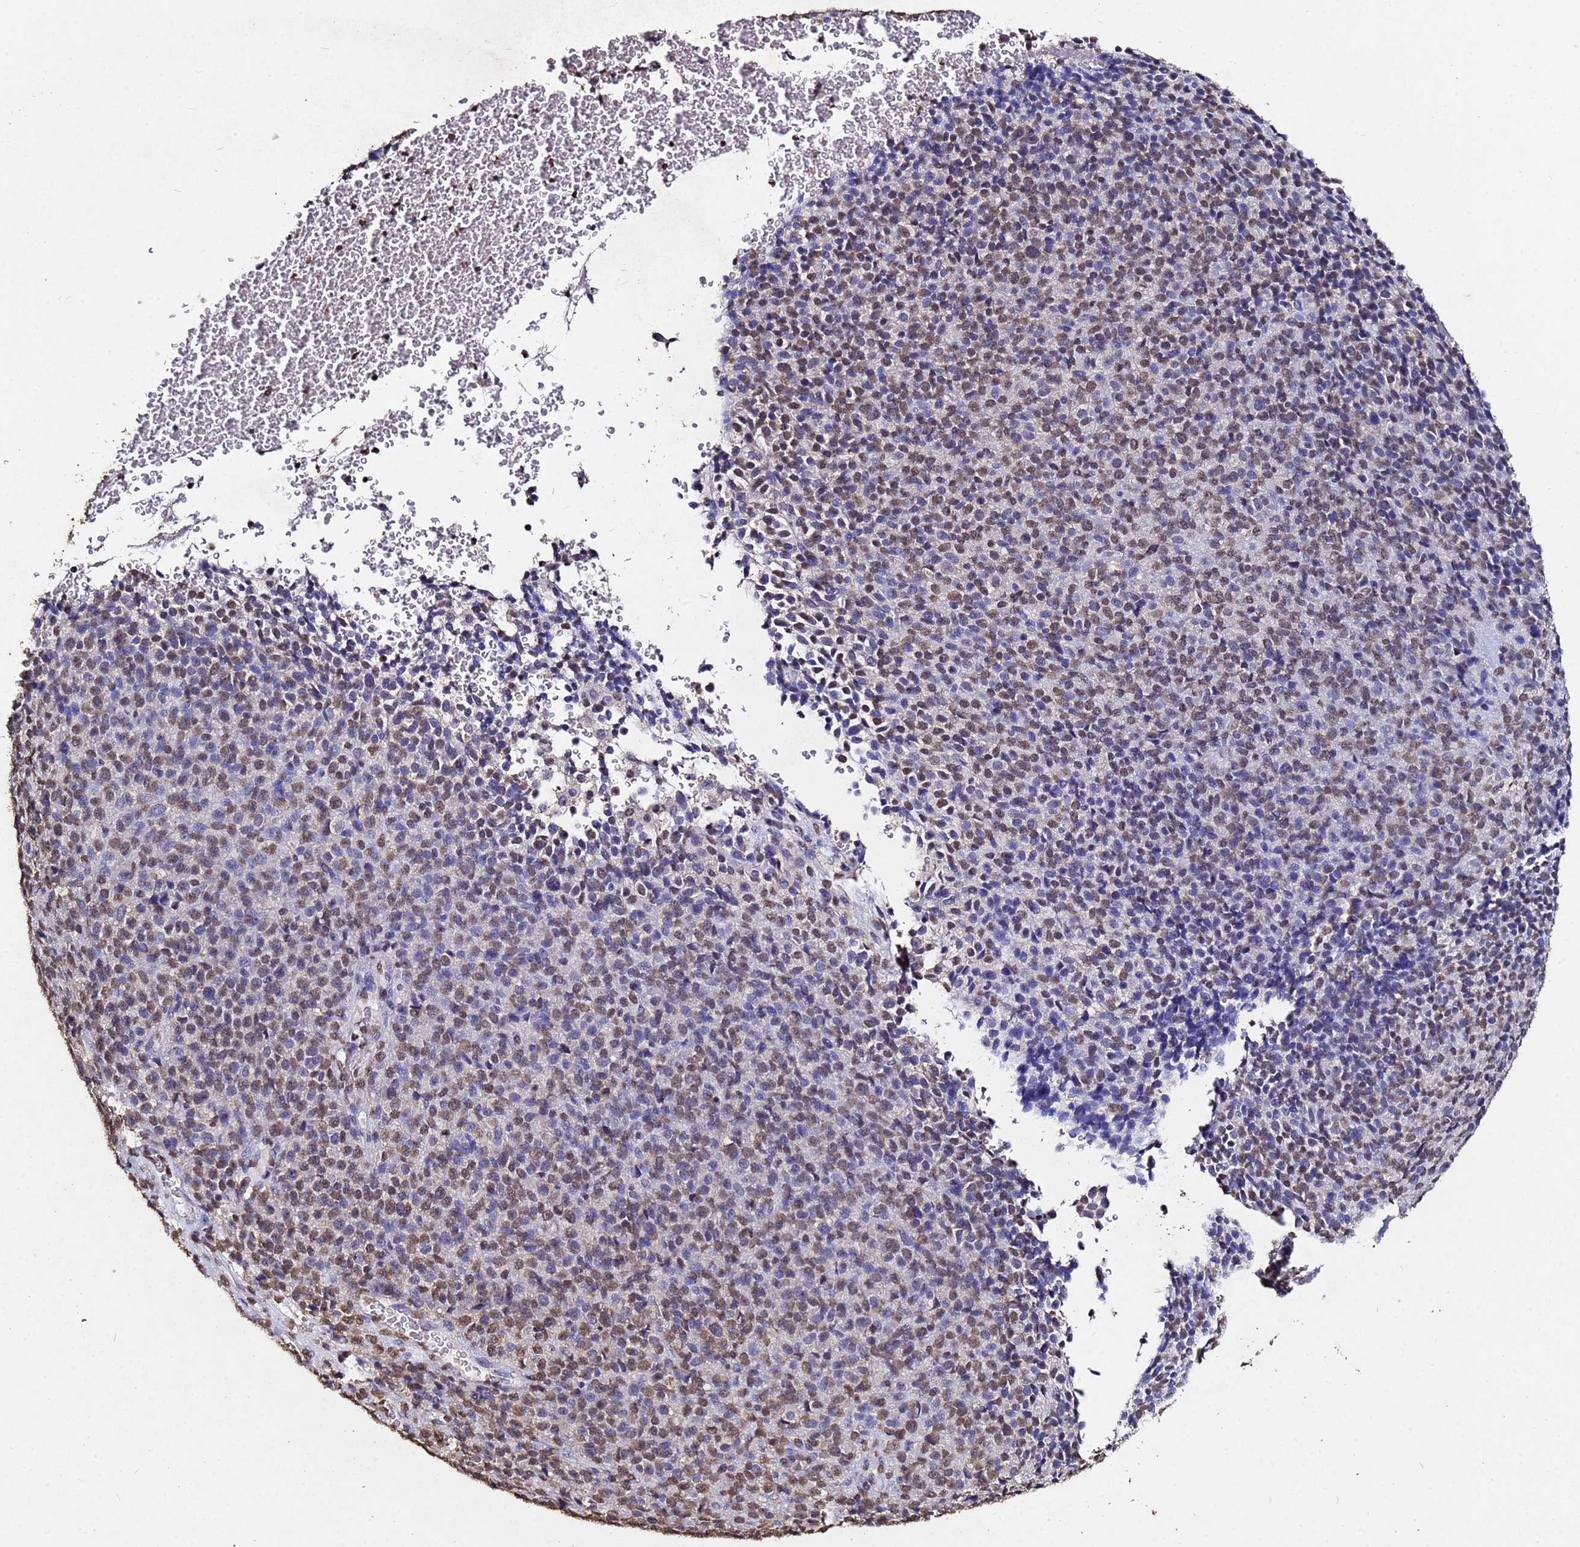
{"staining": {"intensity": "moderate", "quantity": "25%-75%", "location": "nuclear"}, "tissue": "melanoma", "cell_type": "Tumor cells", "image_type": "cancer", "snomed": [{"axis": "morphology", "description": "Malignant melanoma, Metastatic site"}, {"axis": "topography", "description": "Brain"}], "caption": "Immunohistochemistry of human malignant melanoma (metastatic site) reveals medium levels of moderate nuclear expression in about 25%-75% of tumor cells.", "gene": "MYOCD", "patient": {"sex": "female", "age": 56}}